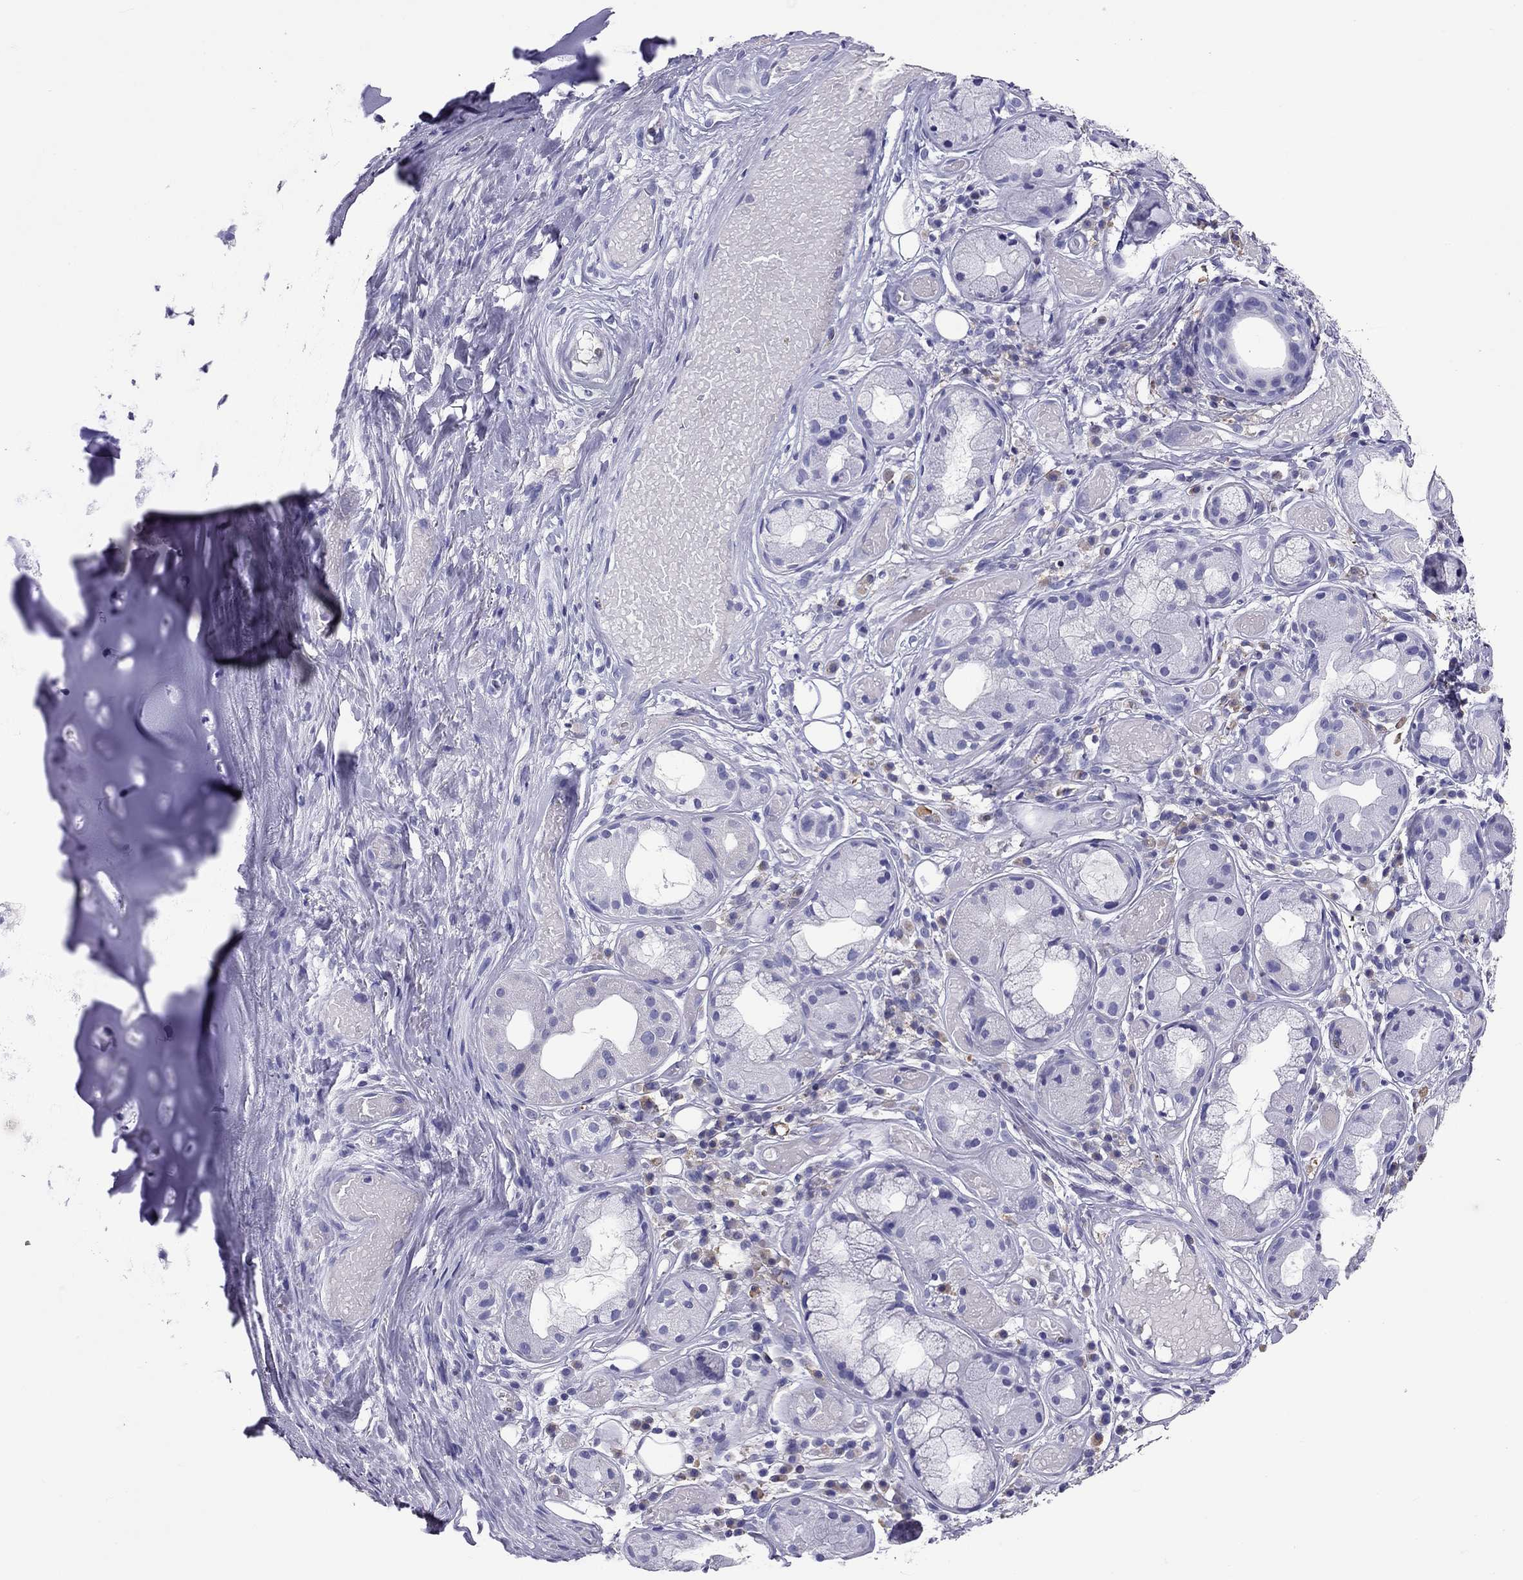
{"staining": {"intensity": "negative", "quantity": "none", "location": "none"}, "tissue": "soft tissue", "cell_type": "Fibroblasts", "image_type": "normal", "snomed": [{"axis": "morphology", "description": "Normal tissue, NOS"}, {"axis": "topography", "description": "Cartilage tissue"}], "caption": "A high-resolution image shows immunohistochemistry (IHC) staining of unremarkable soft tissue, which exhibits no significant staining in fibroblasts.", "gene": "CALHM1", "patient": {"sex": "male", "age": 62}}